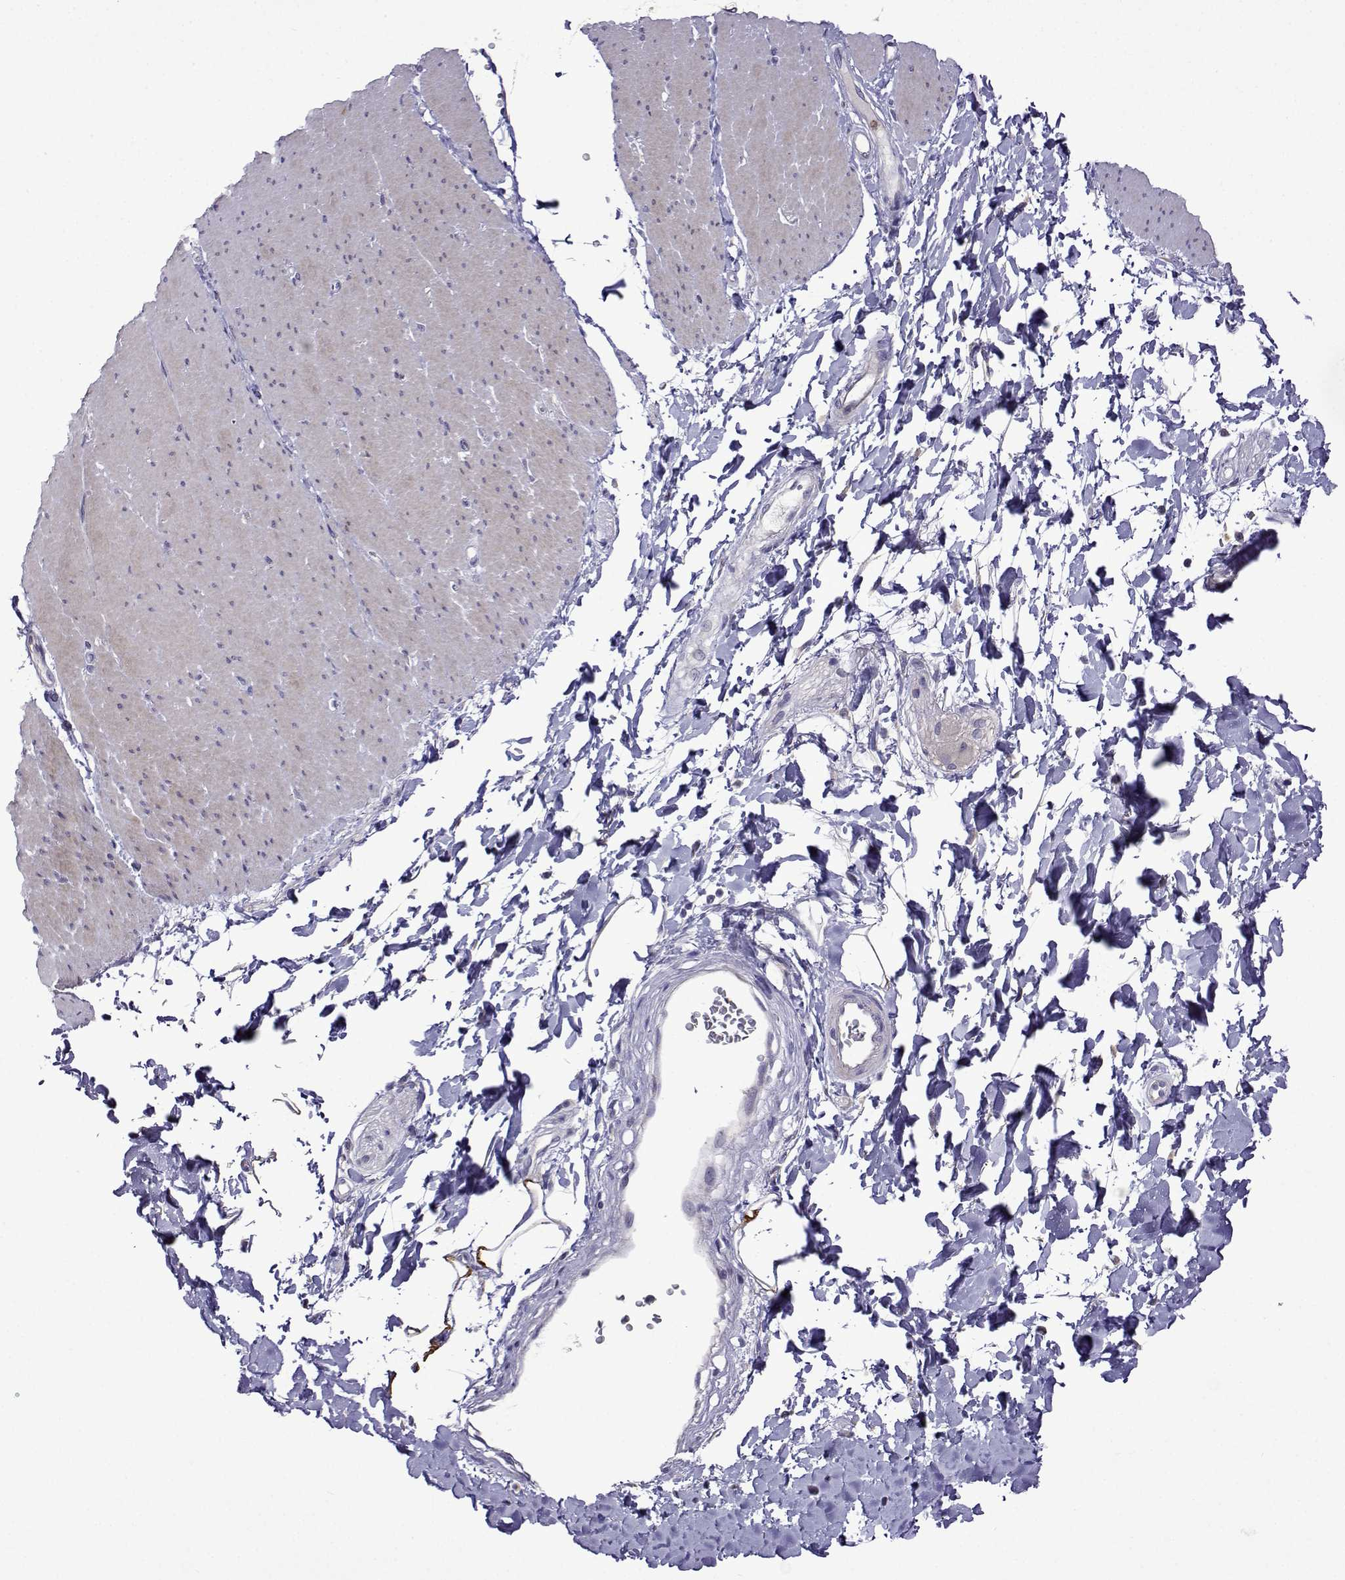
{"staining": {"intensity": "negative", "quantity": "none", "location": "none"}, "tissue": "smooth muscle", "cell_type": "Smooth muscle cells", "image_type": "normal", "snomed": [{"axis": "morphology", "description": "Normal tissue, NOS"}, {"axis": "topography", "description": "Smooth muscle"}, {"axis": "topography", "description": "Rectum"}], "caption": "IHC image of normal smooth muscle: smooth muscle stained with DAB shows no significant protein positivity in smooth muscle cells.", "gene": "SULT2A1", "patient": {"sex": "male", "age": 53}}